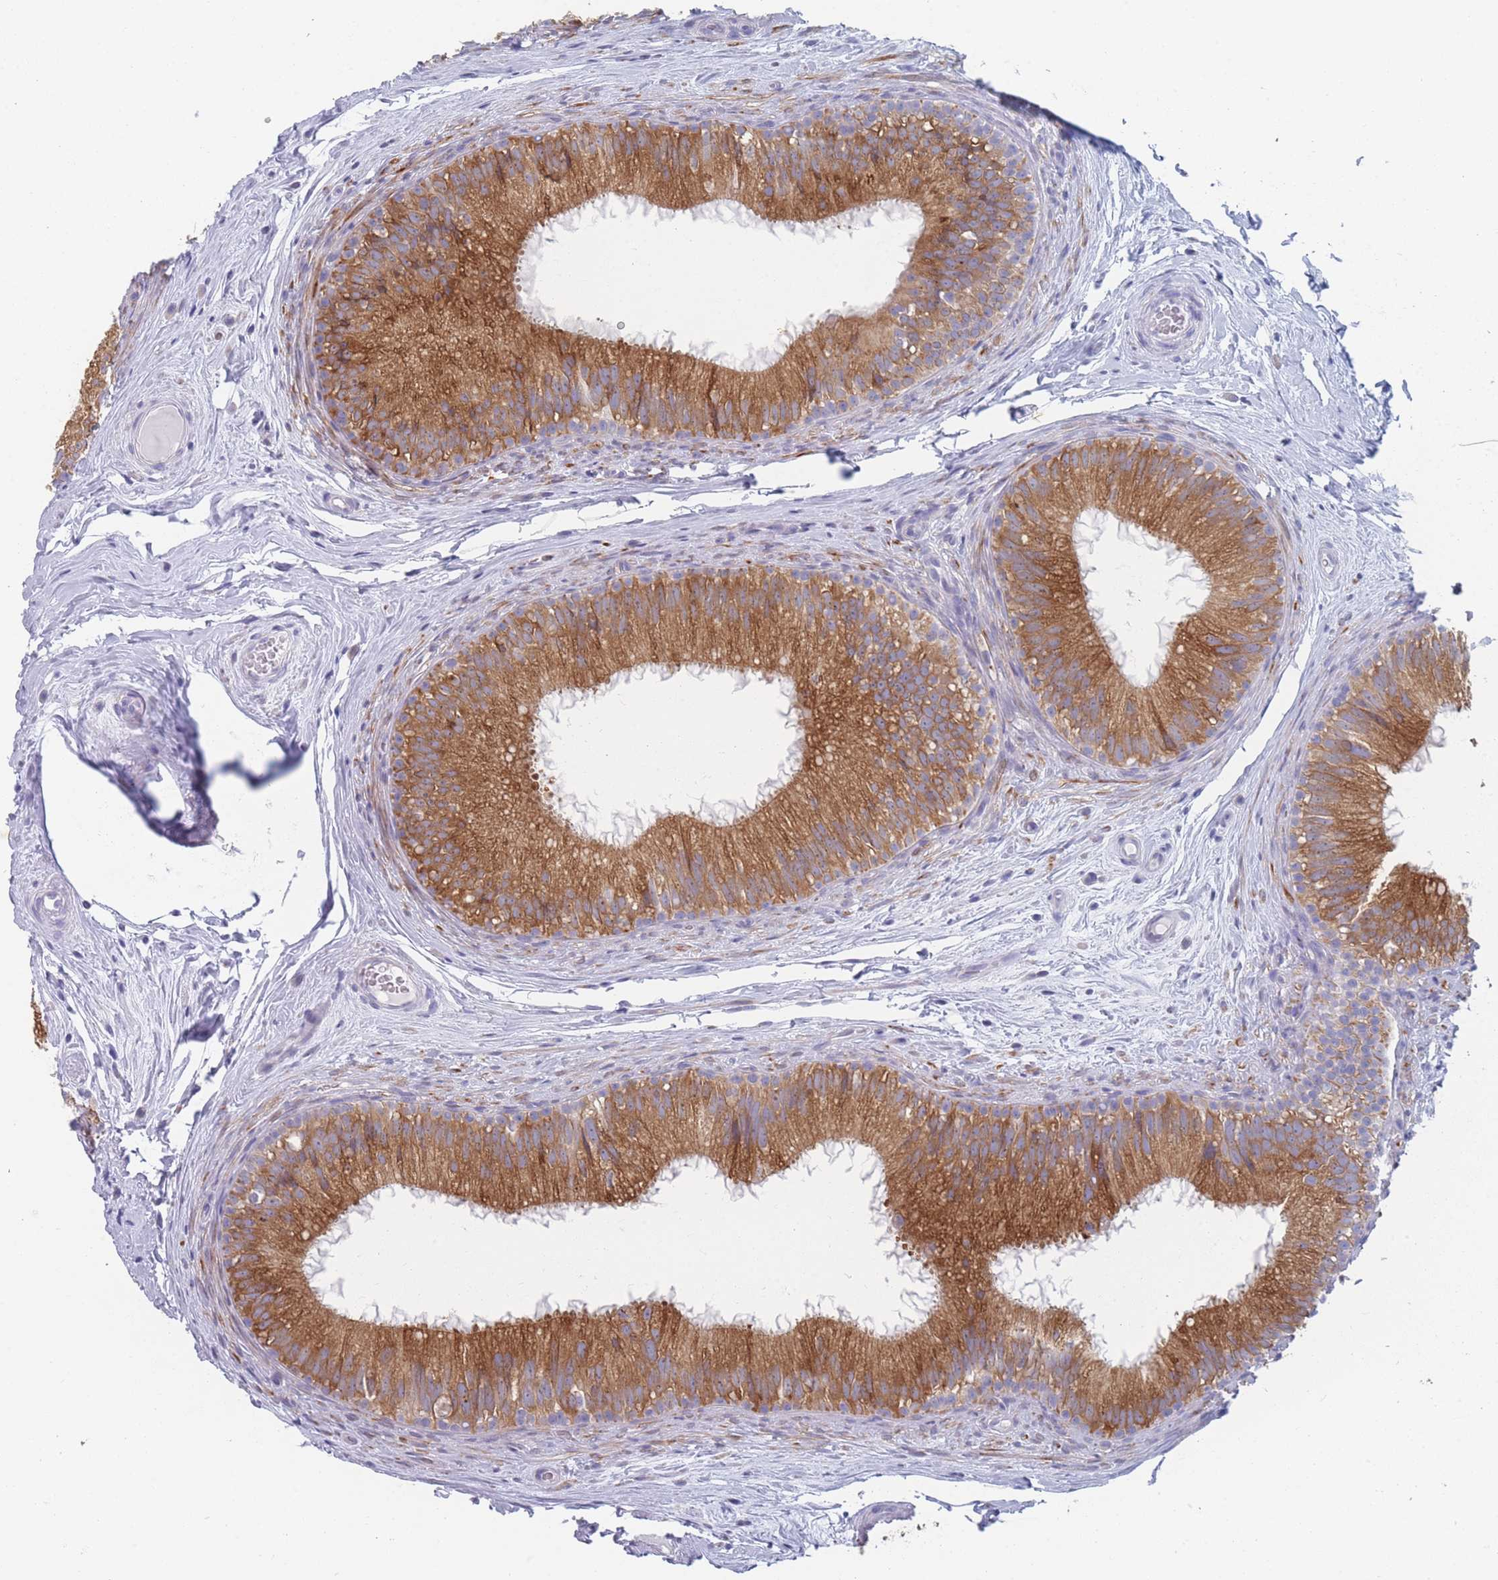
{"staining": {"intensity": "strong", "quantity": ">75%", "location": "cytoplasmic/membranous"}, "tissue": "epididymis", "cell_type": "Glandular cells", "image_type": "normal", "snomed": [{"axis": "morphology", "description": "Normal tissue, NOS"}, {"axis": "topography", "description": "Epididymis"}], "caption": "Immunohistochemical staining of unremarkable epididymis reveals high levels of strong cytoplasmic/membranous positivity in about >75% of glandular cells. (Stains: DAB in brown, nuclei in blue, Microscopy: brightfield microscopy at high magnification).", "gene": "TMED10", "patient": {"sex": "male", "age": 34}}